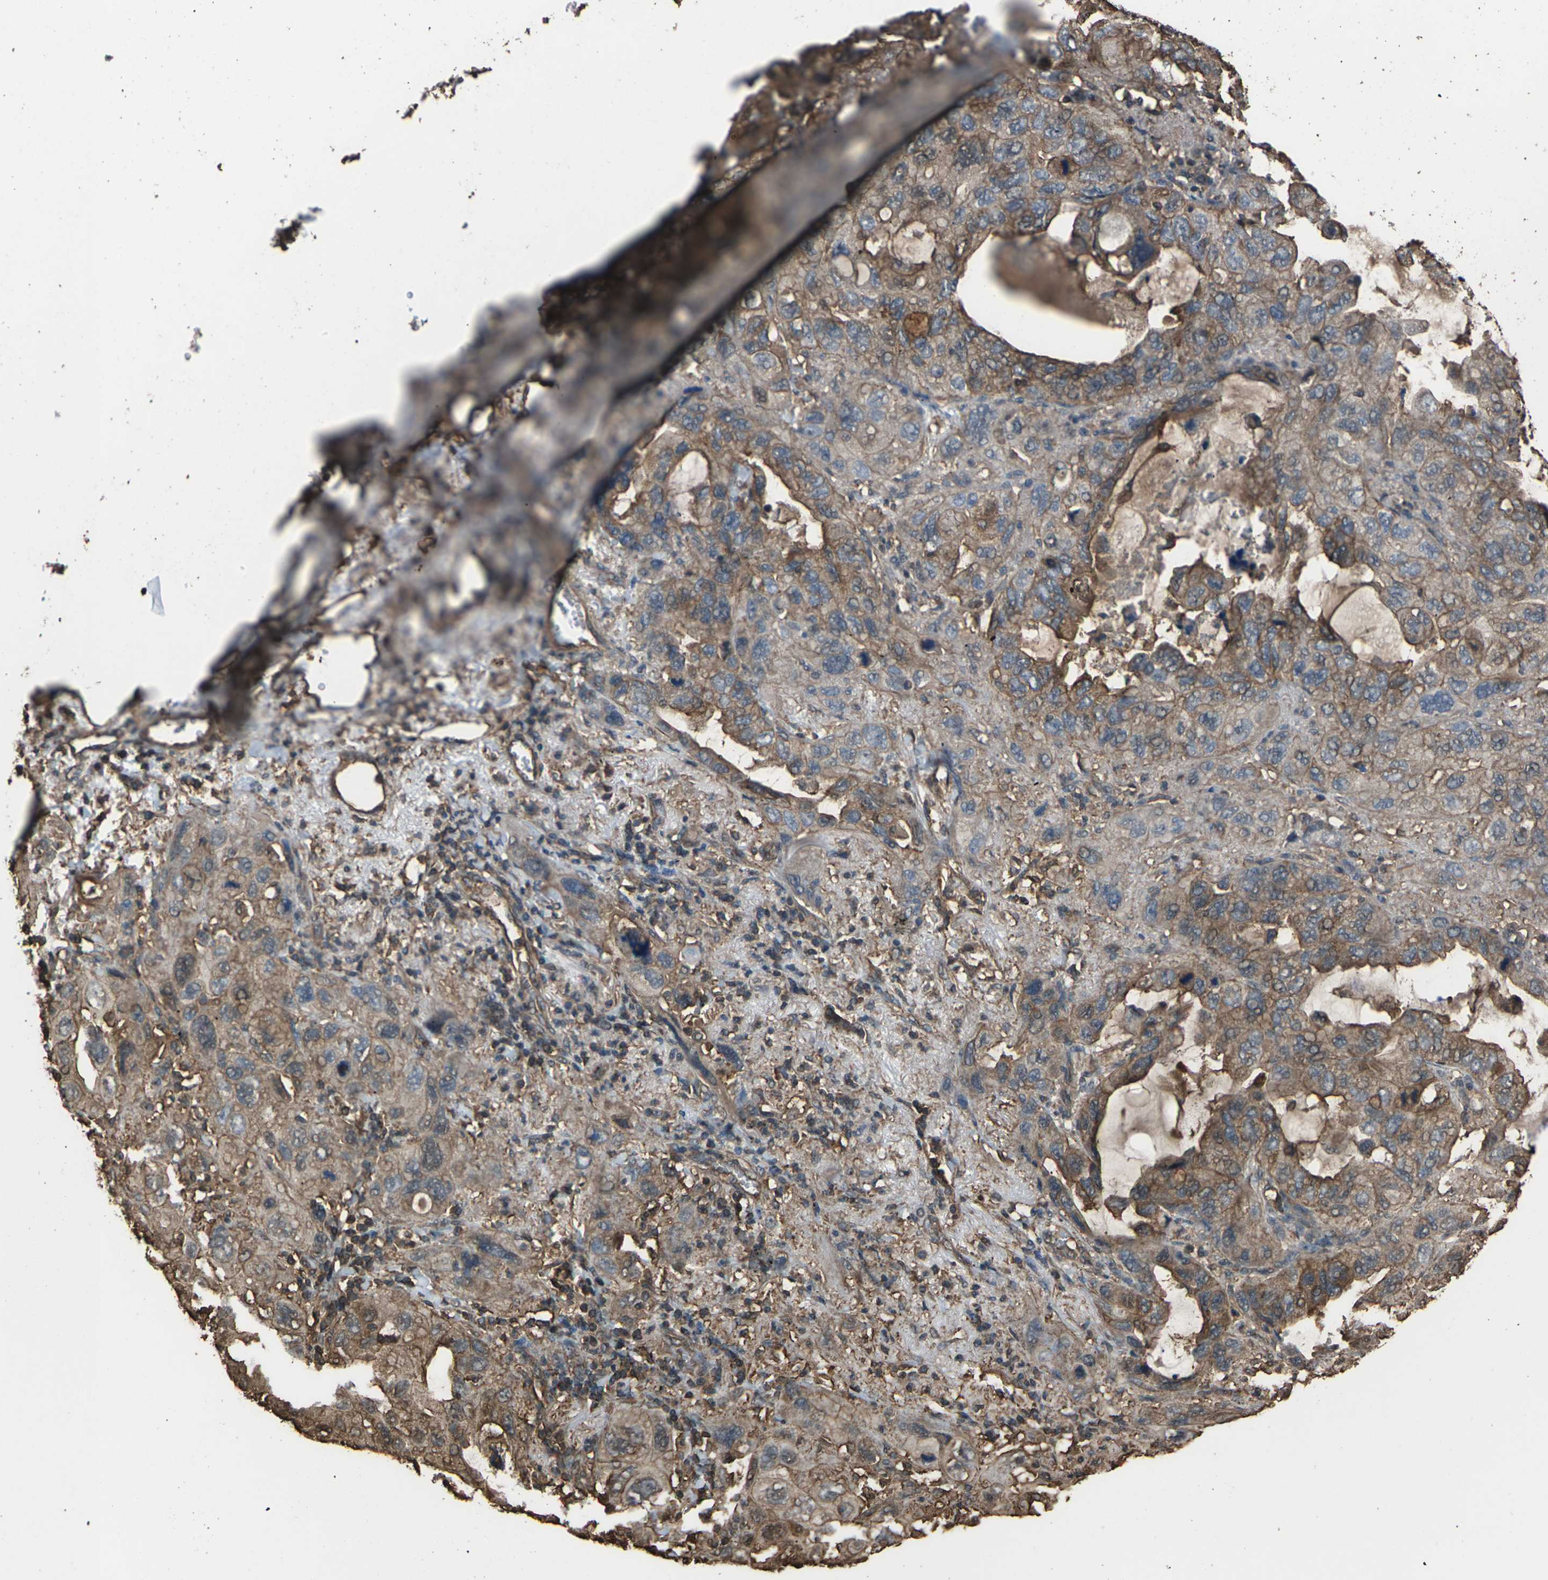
{"staining": {"intensity": "moderate", "quantity": ">75%", "location": "cytoplasmic/membranous"}, "tissue": "lung cancer", "cell_type": "Tumor cells", "image_type": "cancer", "snomed": [{"axis": "morphology", "description": "Squamous cell carcinoma, NOS"}, {"axis": "topography", "description": "Lung"}], "caption": "Protein expression analysis of lung squamous cell carcinoma demonstrates moderate cytoplasmic/membranous staining in approximately >75% of tumor cells.", "gene": "DHPS", "patient": {"sex": "female", "age": 73}}